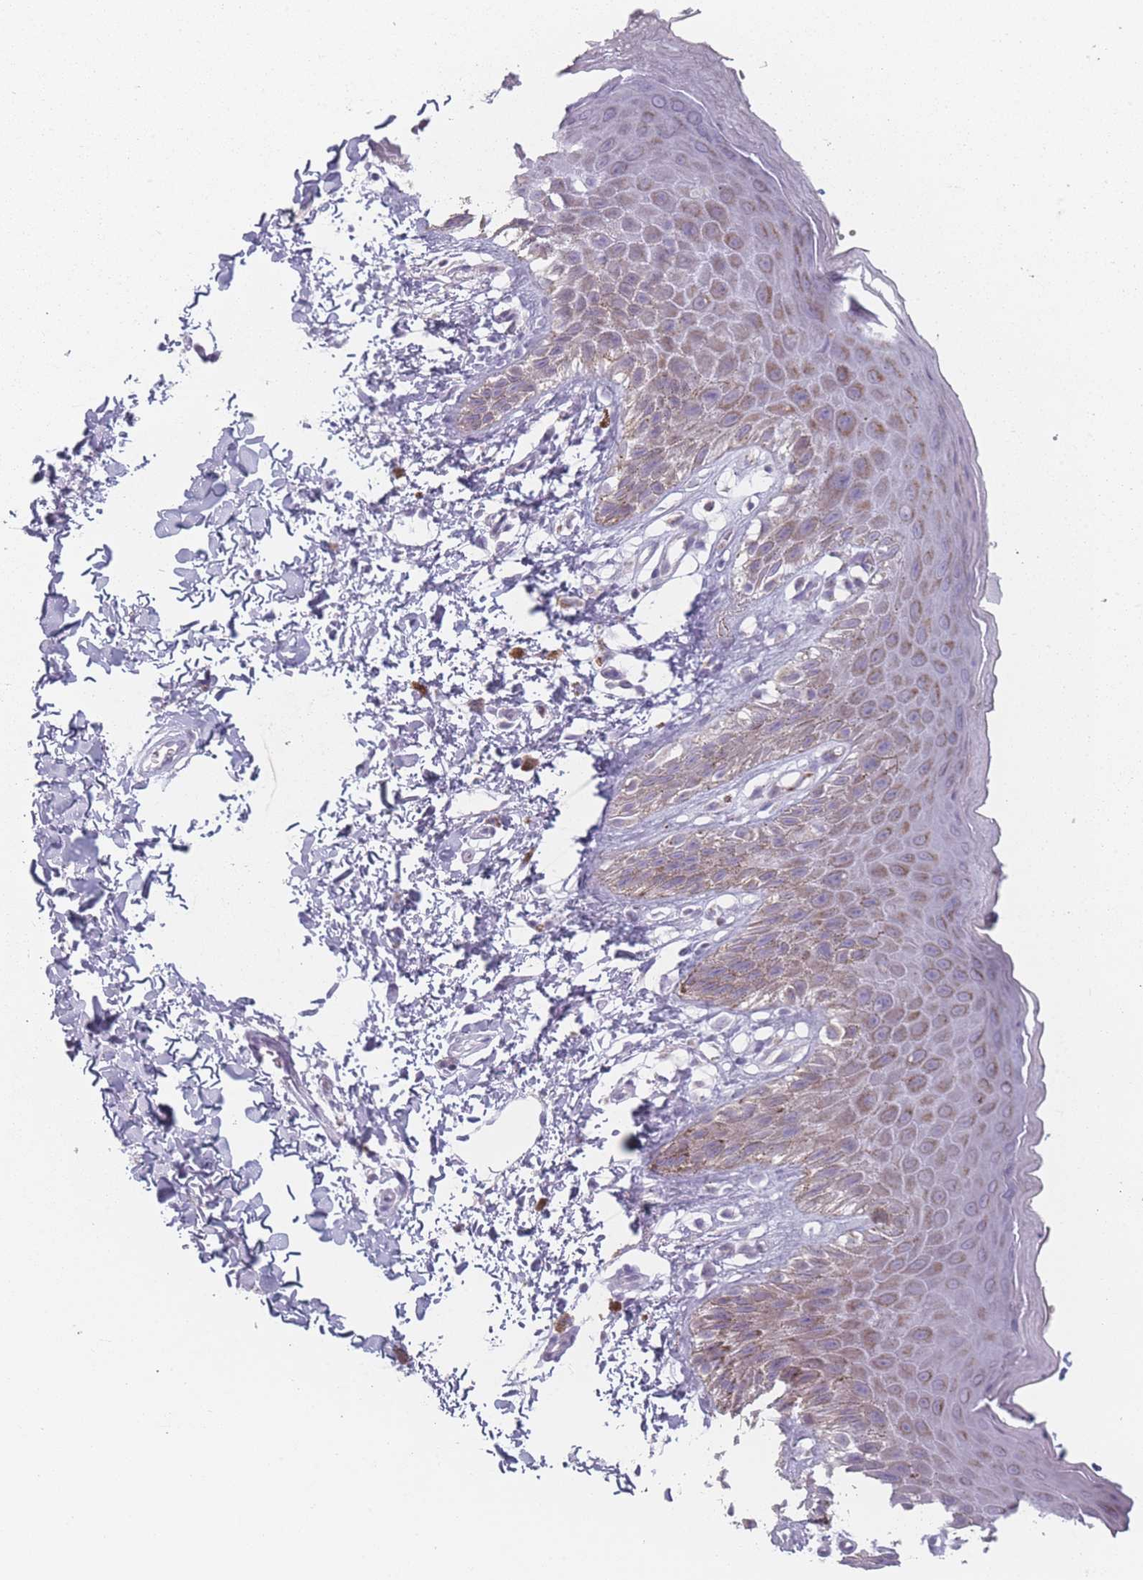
{"staining": {"intensity": "moderate", "quantity": ">75%", "location": "cytoplasmic/membranous"}, "tissue": "skin", "cell_type": "Epidermal cells", "image_type": "normal", "snomed": [{"axis": "morphology", "description": "Normal tissue, NOS"}, {"axis": "topography", "description": "Anal"}], "caption": "Normal skin exhibits moderate cytoplasmic/membranous positivity in about >75% of epidermal cells, visualized by immunohistochemistry. (Stains: DAB (3,3'-diaminobenzidine) in brown, nuclei in blue, Microscopy: brightfield microscopy at high magnification).", "gene": "DCHS1", "patient": {"sex": "male", "age": 44}}